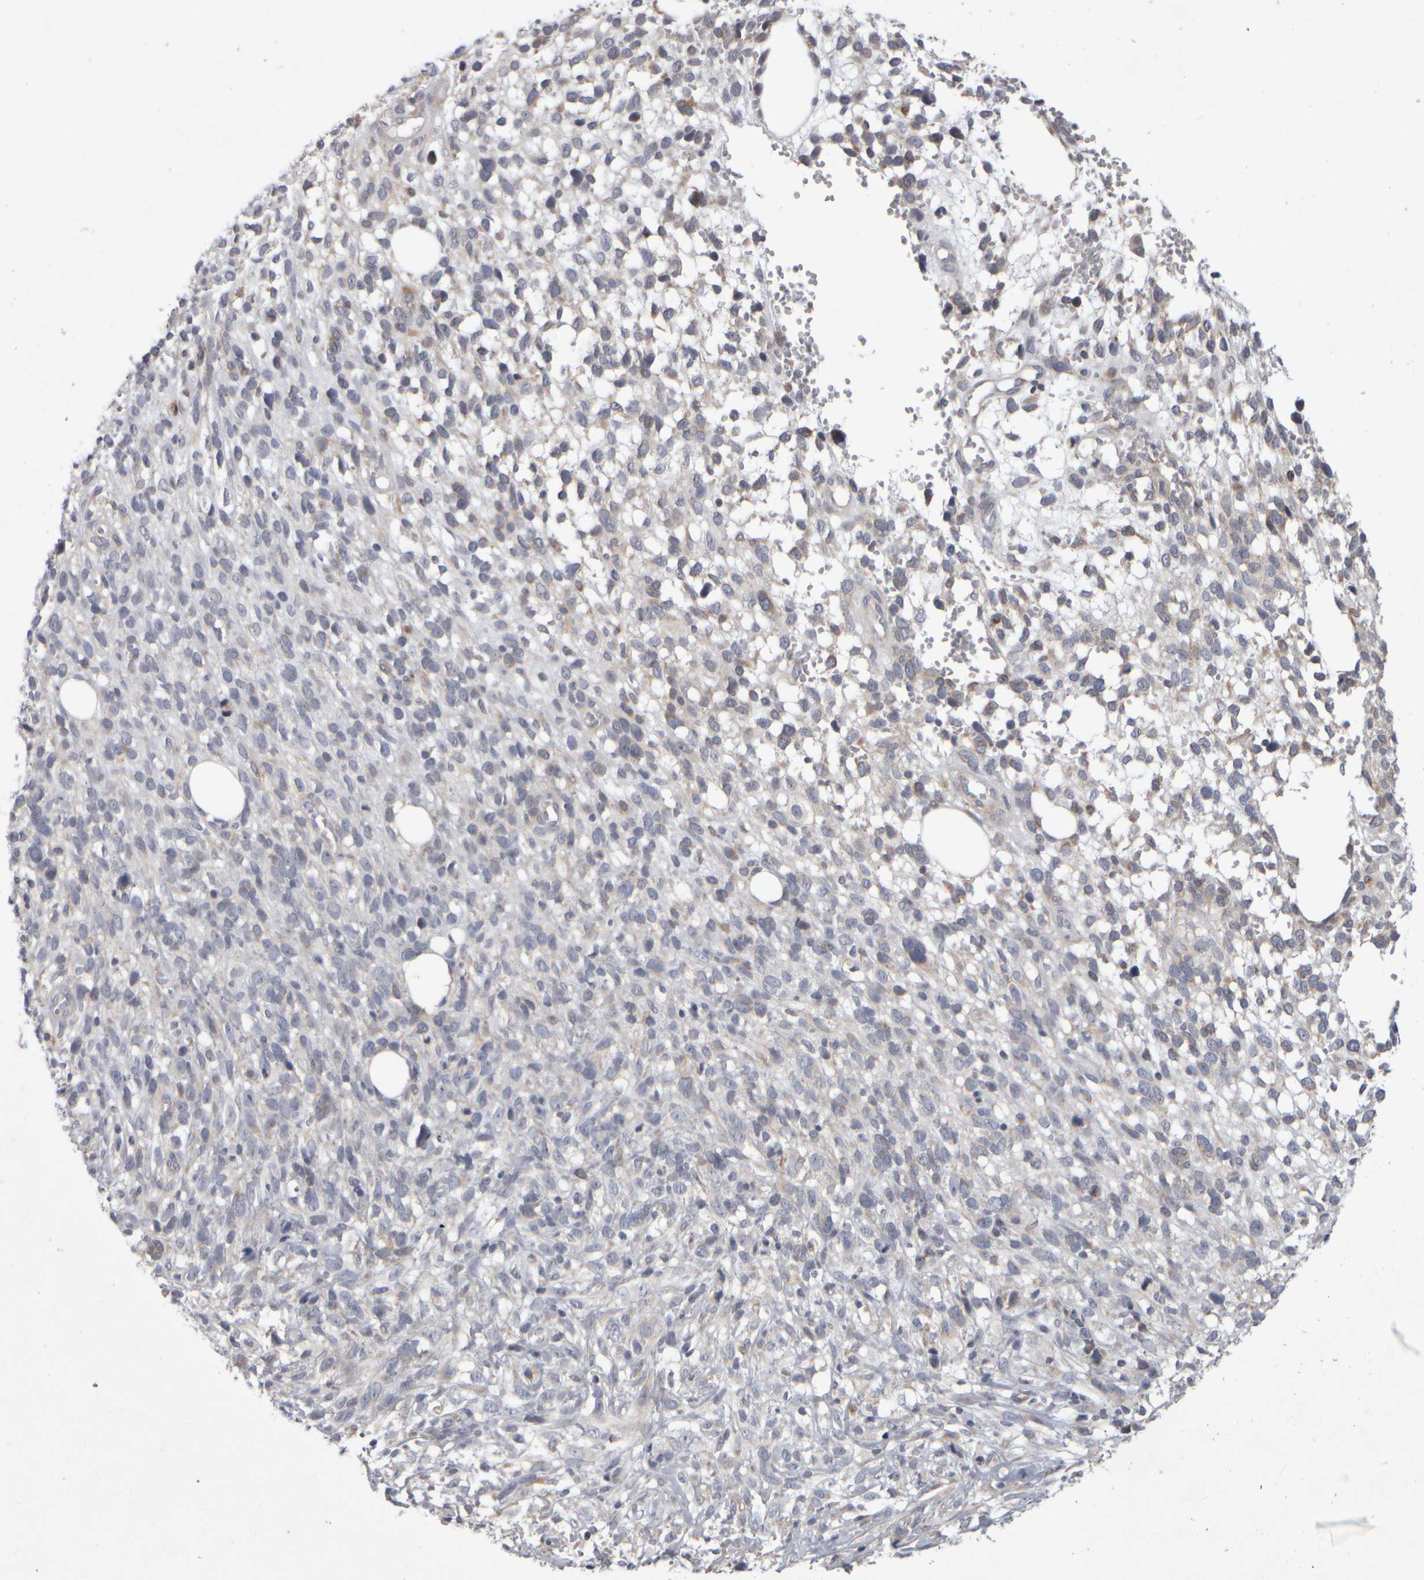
{"staining": {"intensity": "weak", "quantity": "<25%", "location": "cytoplasmic/membranous"}, "tissue": "melanoma", "cell_type": "Tumor cells", "image_type": "cancer", "snomed": [{"axis": "morphology", "description": "Malignant melanoma, NOS"}, {"axis": "topography", "description": "Skin"}], "caption": "Human melanoma stained for a protein using immunohistochemistry shows no staining in tumor cells.", "gene": "SCO1", "patient": {"sex": "female", "age": 55}}